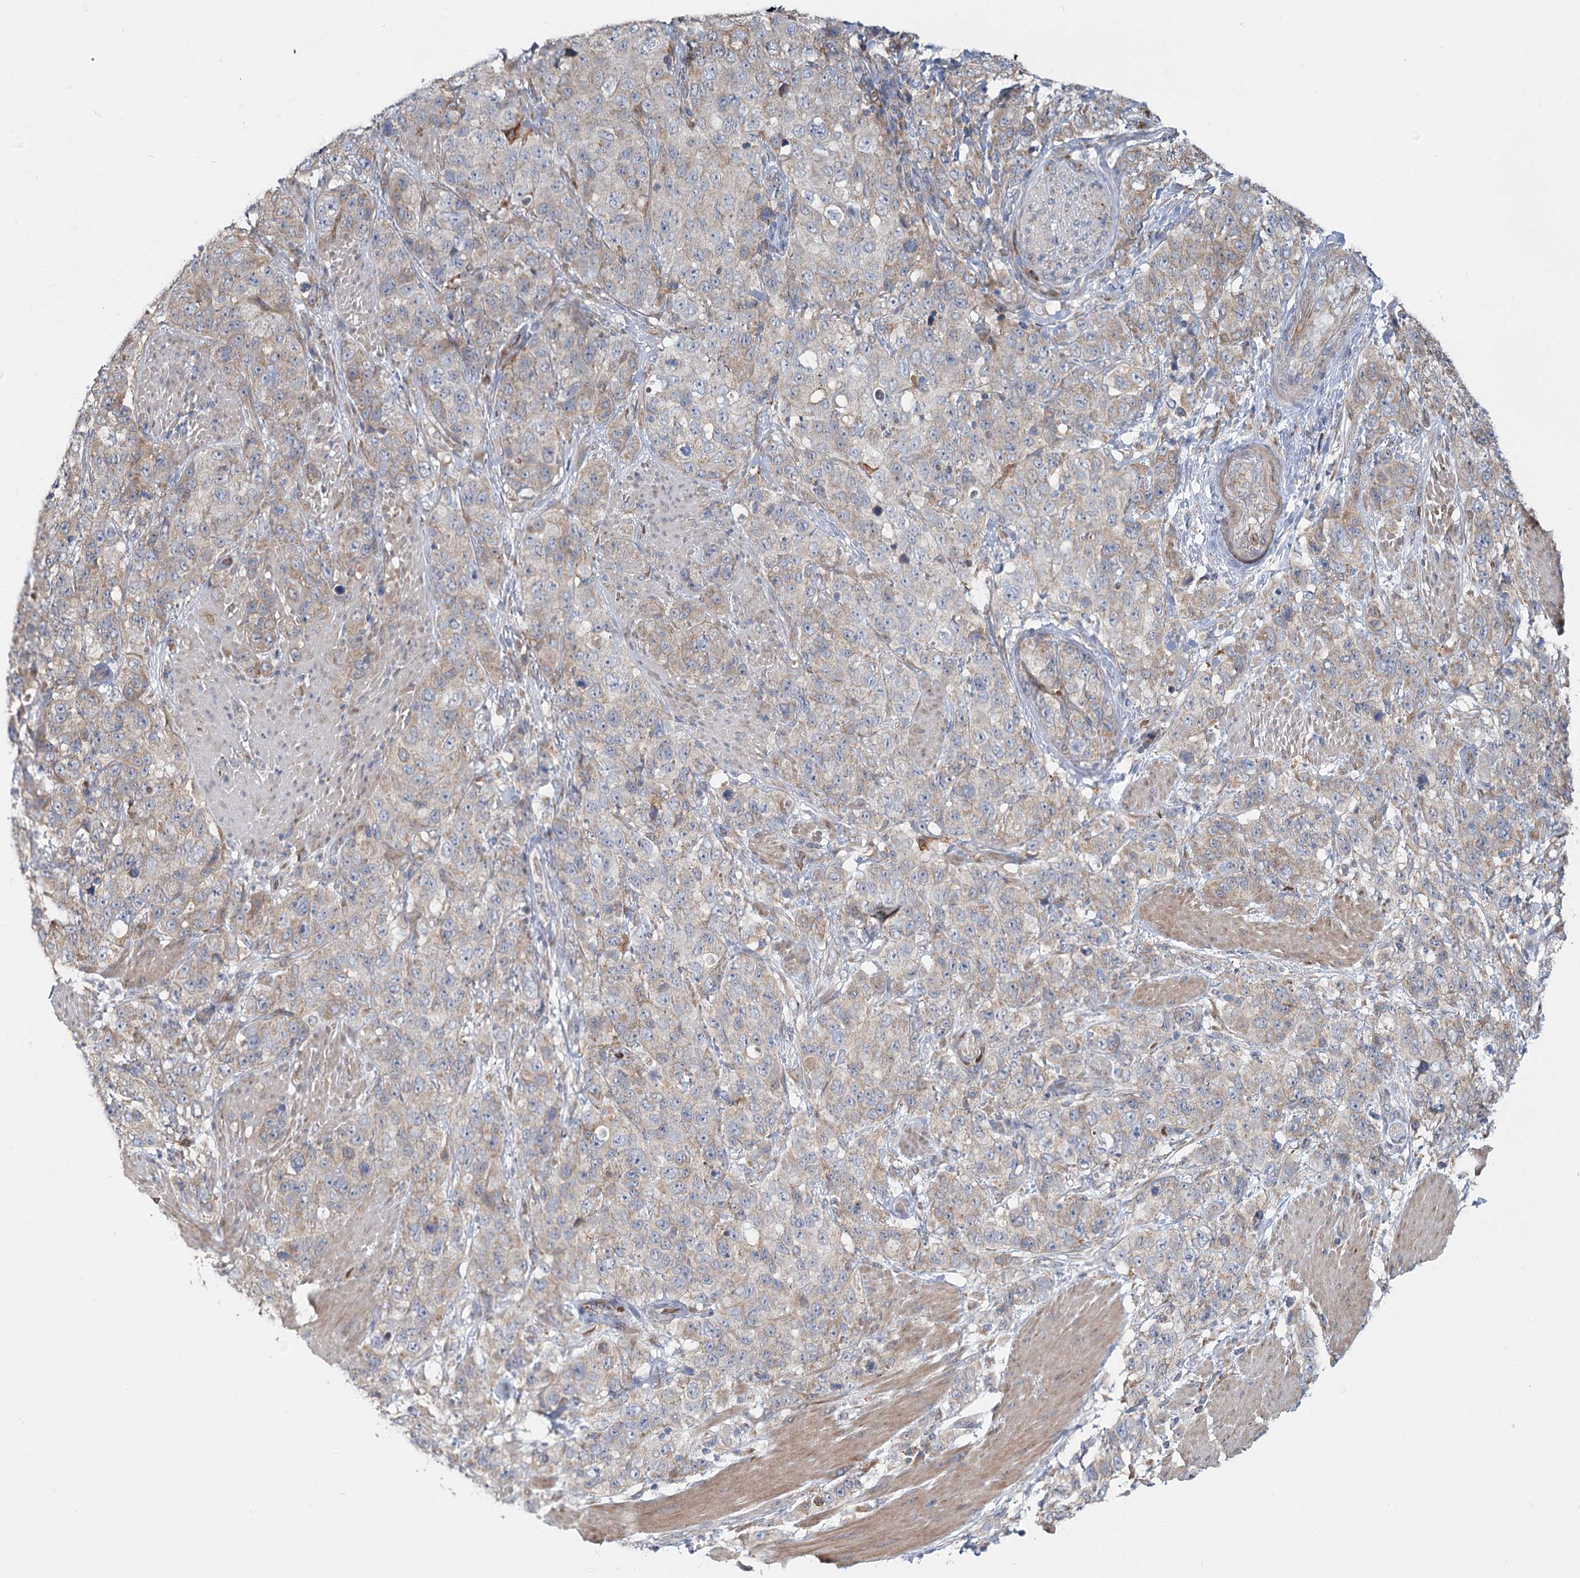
{"staining": {"intensity": "weak", "quantity": ">75%", "location": "cytoplasmic/membranous"}, "tissue": "stomach cancer", "cell_type": "Tumor cells", "image_type": "cancer", "snomed": [{"axis": "morphology", "description": "Adenocarcinoma, NOS"}, {"axis": "topography", "description": "Stomach"}], "caption": "Human stomach cancer (adenocarcinoma) stained for a protein (brown) reveals weak cytoplasmic/membranous positive staining in approximately >75% of tumor cells.", "gene": "CIB4", "patient": {"sex": "male", "age": 48}}